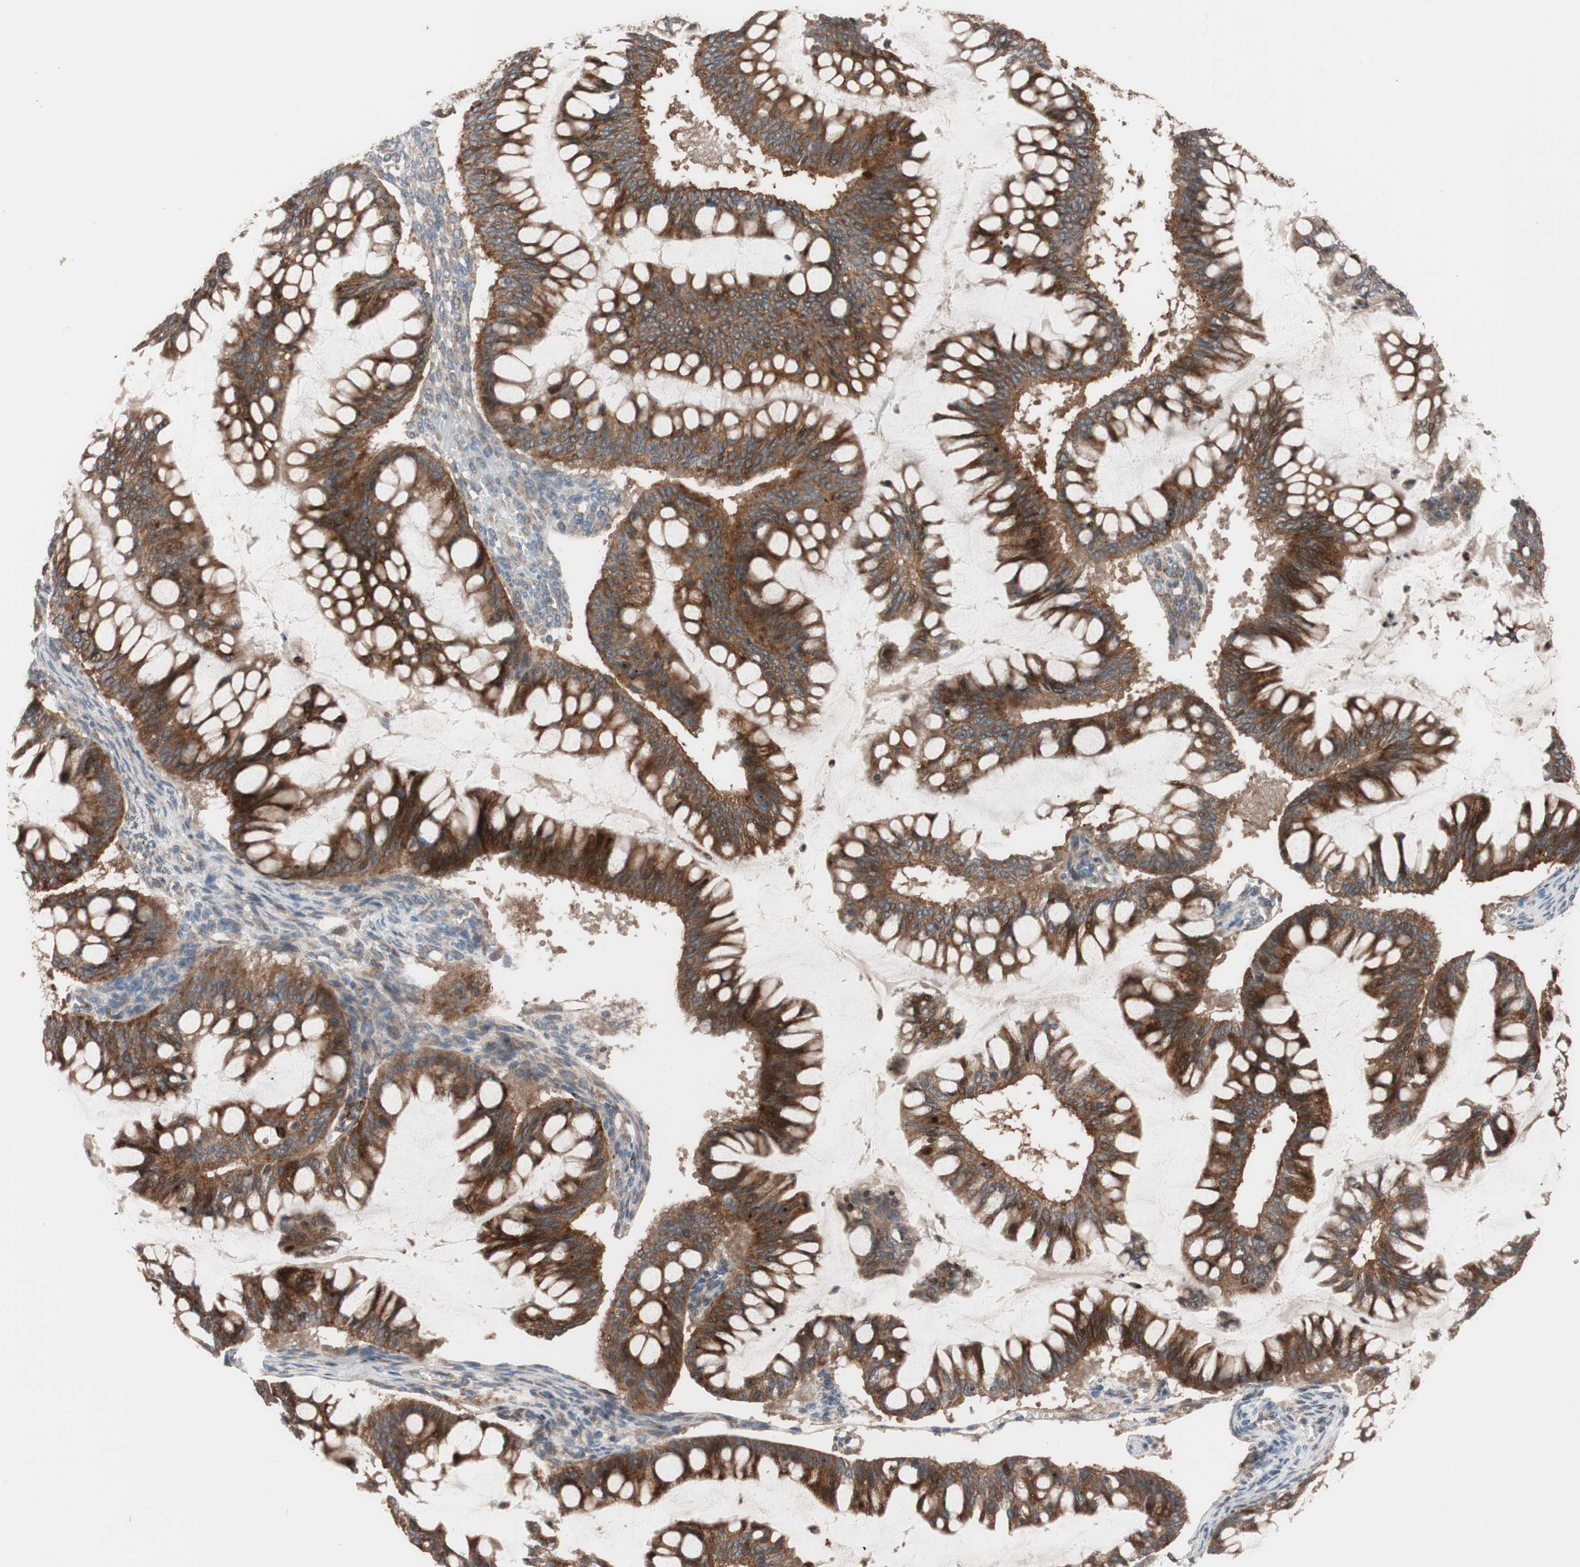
{"staining": {"intensity": "strong", "quantity": ">75%", "location": "cytoplasmic/membranous"}, "tissue": "ovarian cancer", "cell_type": "Tumor cells", "image_type": "cancer", "snomed": [{"axis": "morphology", "description": "Cystadenocarcinoma, mucinous, NOS"}, {"axis": "topography", "description": "Ovary"}], "caption": "This is an image of immunohistochemistry staining of mucinous cystadenocarcinoma (ovarian), which shows strong expression in the cytoplasmic/membranous of tumor cells.", "gene": "SDC4", "patient": {"sex": "female", "age": 73}}